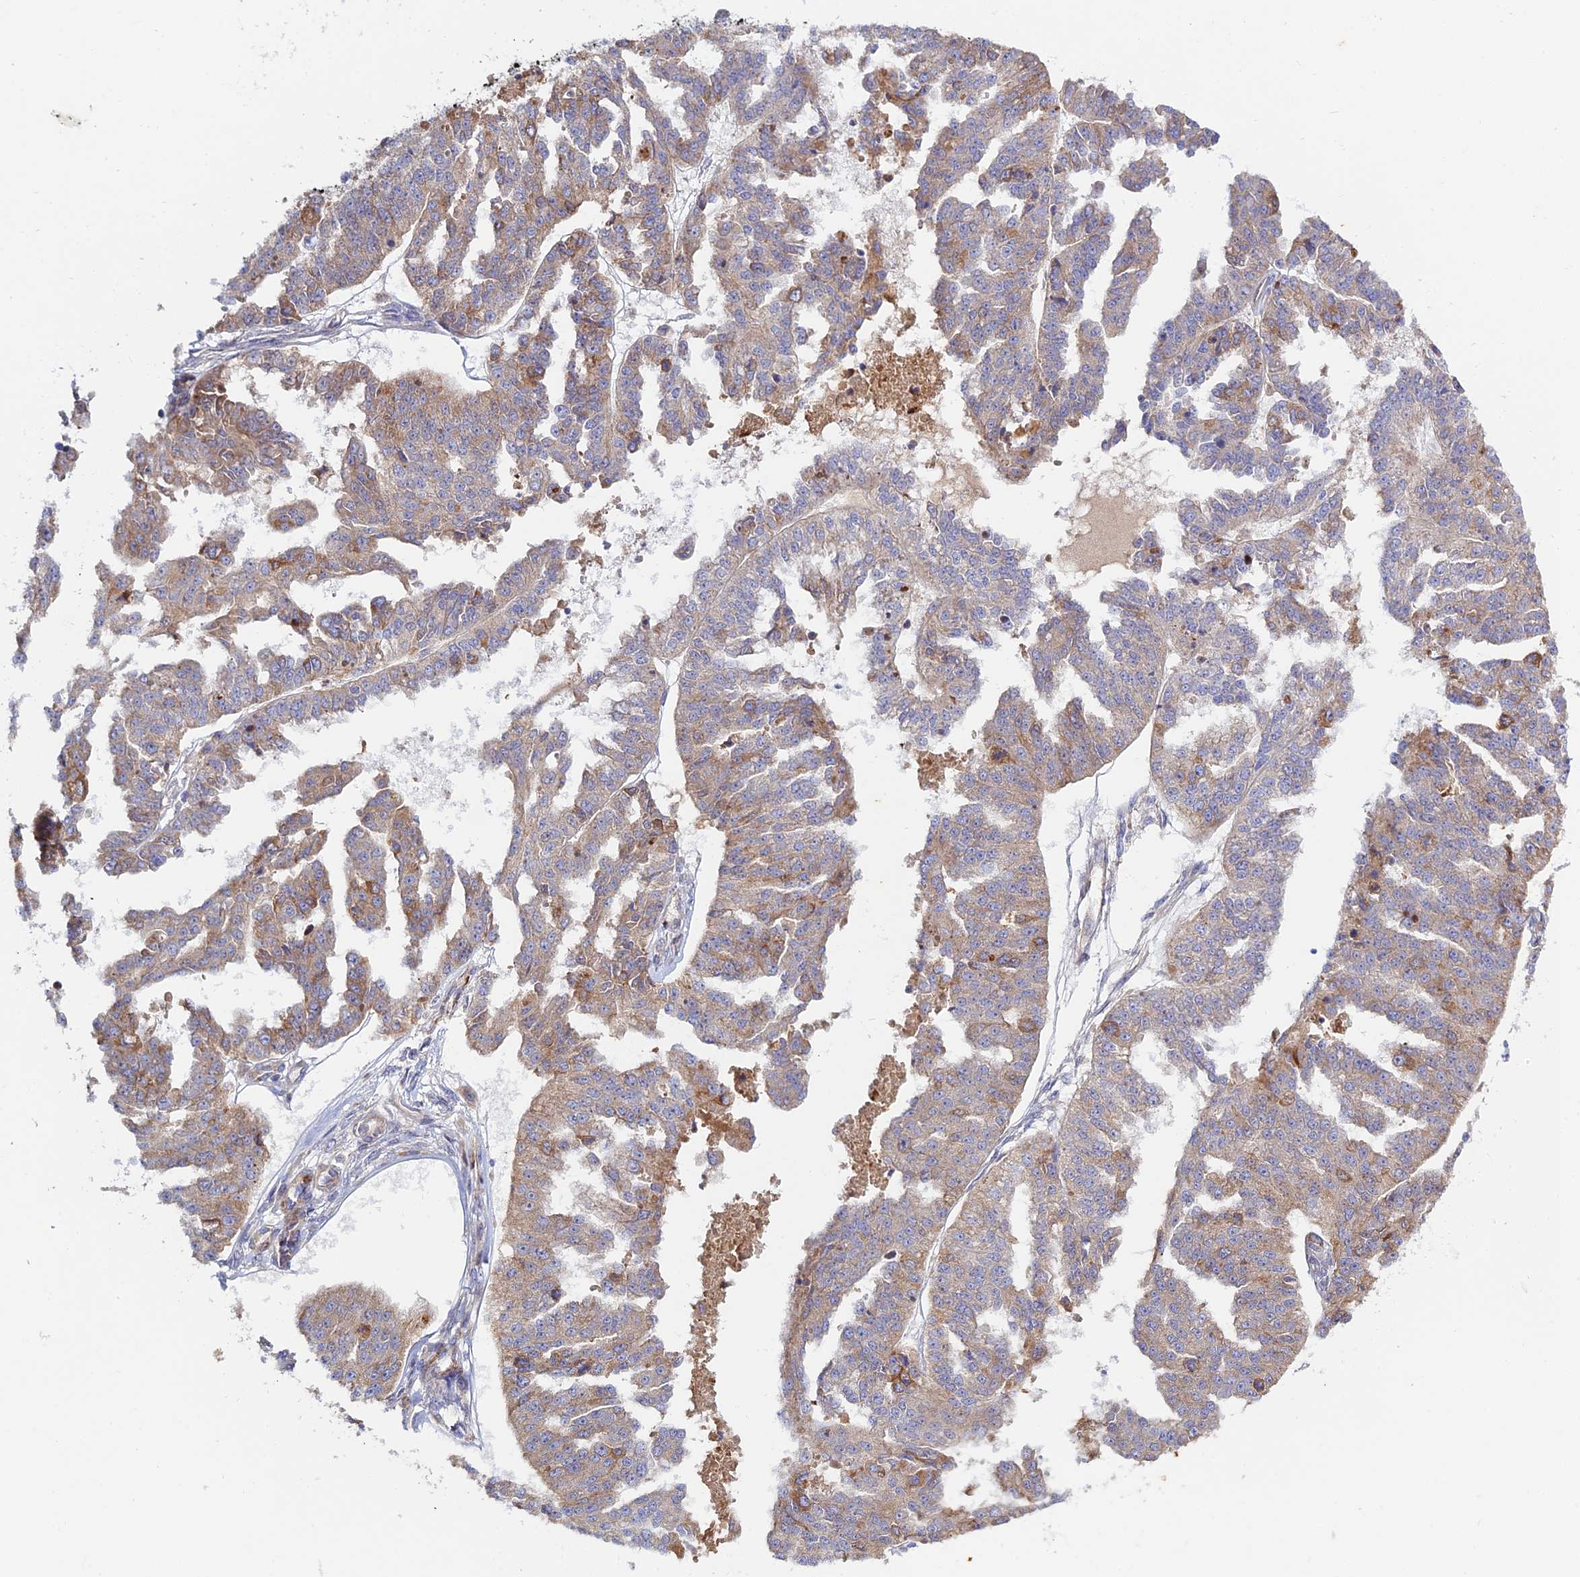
{"staining": {"intensity": "moderate", "quantity": "25%-75%", "location": "cytoplasmic/membranous"}, "tissue": "ovarian cancer", "cell_type": "Tumor cells", "image_type": "cancer", "snomed": [{"axis": "morphology", "description": "Cystadenocarcinoma, serous, NOS"}, {"axis": "topography", "description": "Ovary"}], "caption": "There is medium levels of moderate cytoplasmic/membranous staining in tumor cells of ovarian serous cystadenocarcinoma, as demonstrated by immunohistochemical staining (brown color).", "gene": "ARL6IP1", "patient": {"sex": "female", "age": 58}}